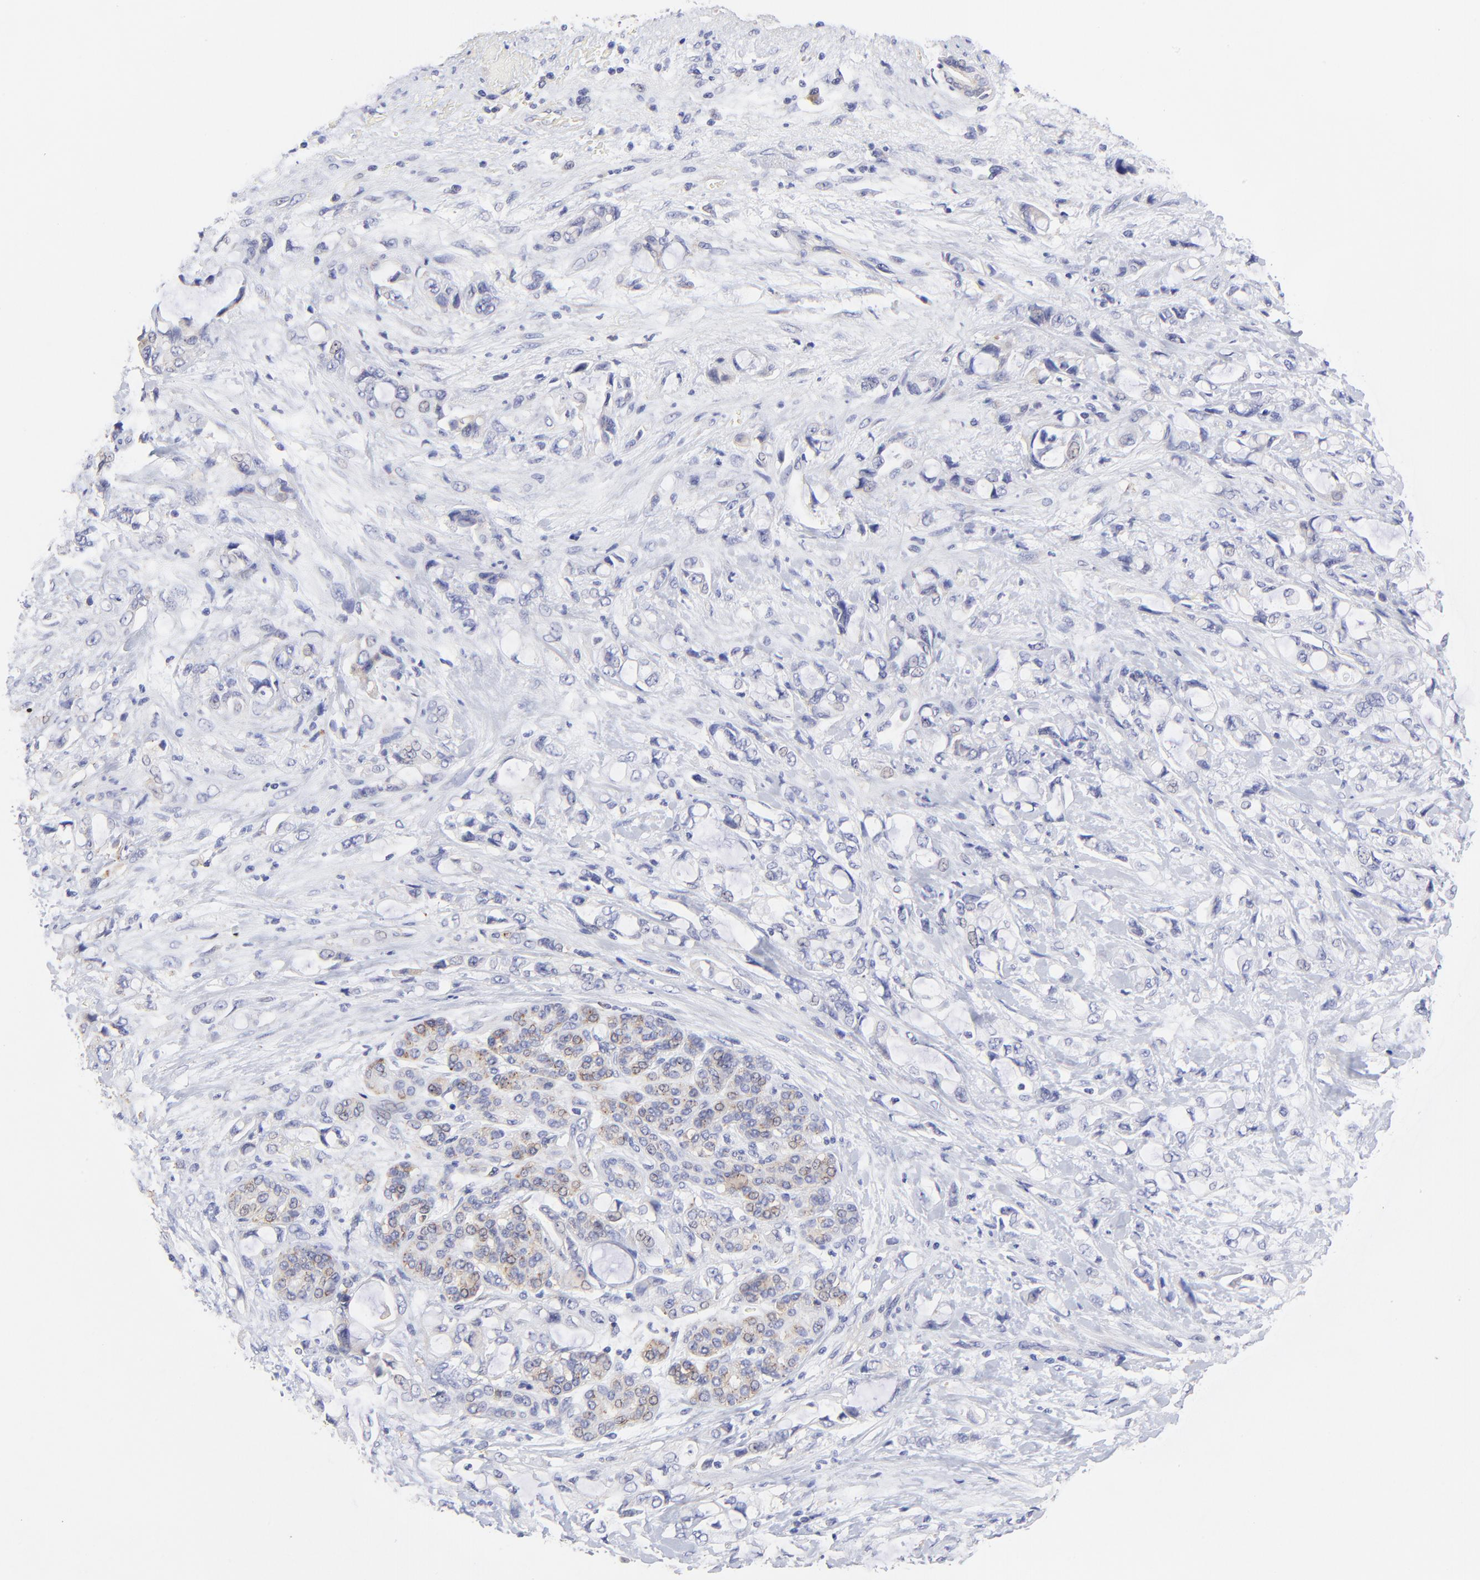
{"staining": {"intensity": "negative", "quantity": "none", "location": "none"}, "tissue": "pancreatic cancer", "cell_type": "Tumor cells", "image_type": "cancer", "snomed": [{"axis": "morphology", "description": "Adenocarcinoma, NOS"}, {"axis": "topography", "description": "Pancreas"}], "caption": "This is an immunohistochemistry histopathology image of pancreatic cancer (adenocarcinoma). There is no expression in tumor cells.", "gene": "LHFPL1", "patient": {"sex": "female", "age": 70}}